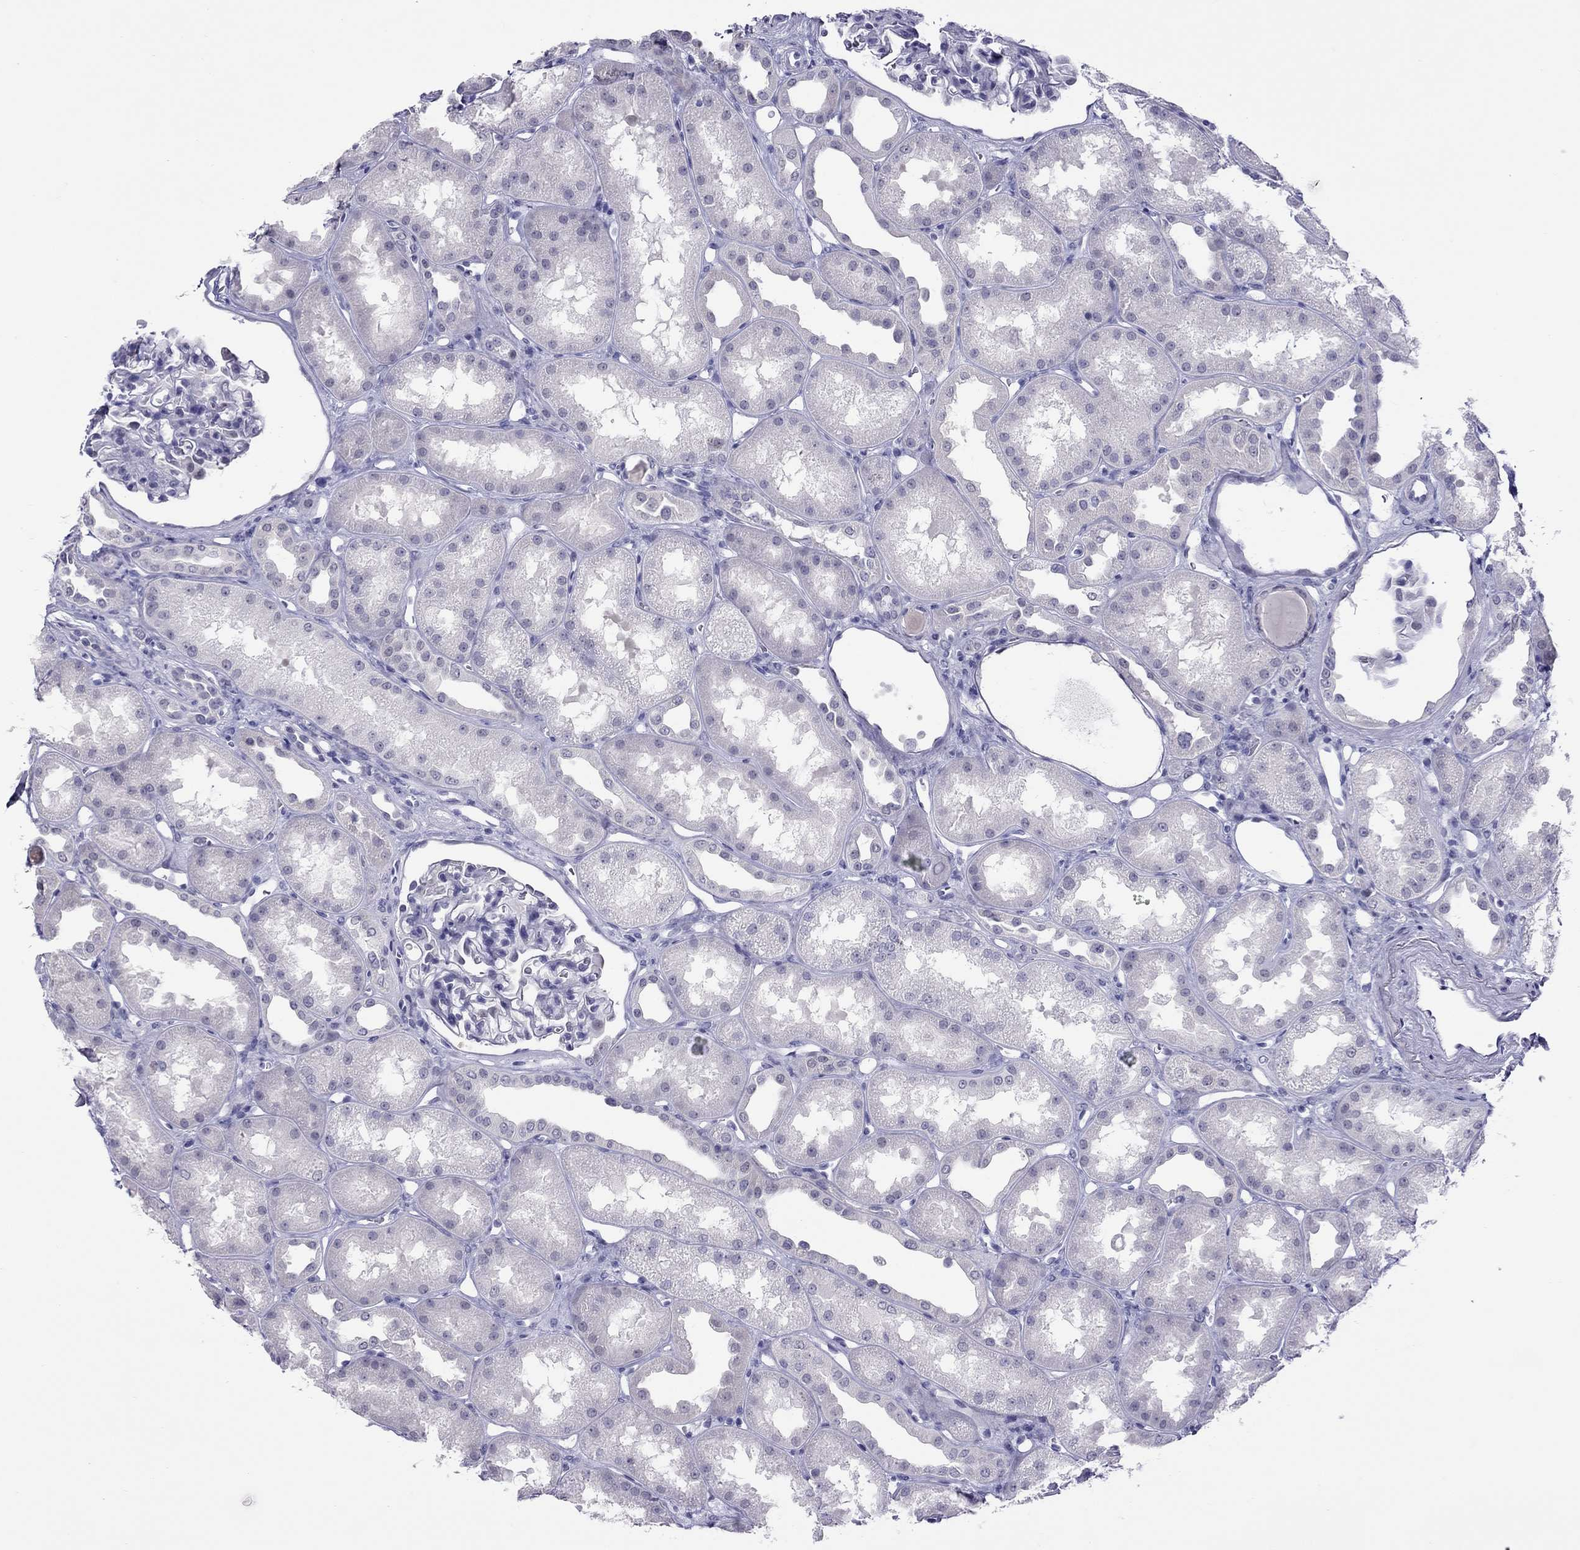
{"staining": {"intensity": "negative", "quantity": "none", "location": "none"}, "tissue": "kidney", "cell_type": "Cells in glomeruli", "image_type": "normal", "snomed": [{"axis": "morphology", "description": "Normal tissue, NOS"}, {"axis": "topography", "description": "Kidney"}], "caption": "This micrograph is of normal kidney stained with immunohistochemistry to label a protein in brown with the nuclei are counter-stained blue. There is no staining in cells in glomeruli.", "gene": "CHRNB3", "patient": {"sex": "male", "age": 61}}